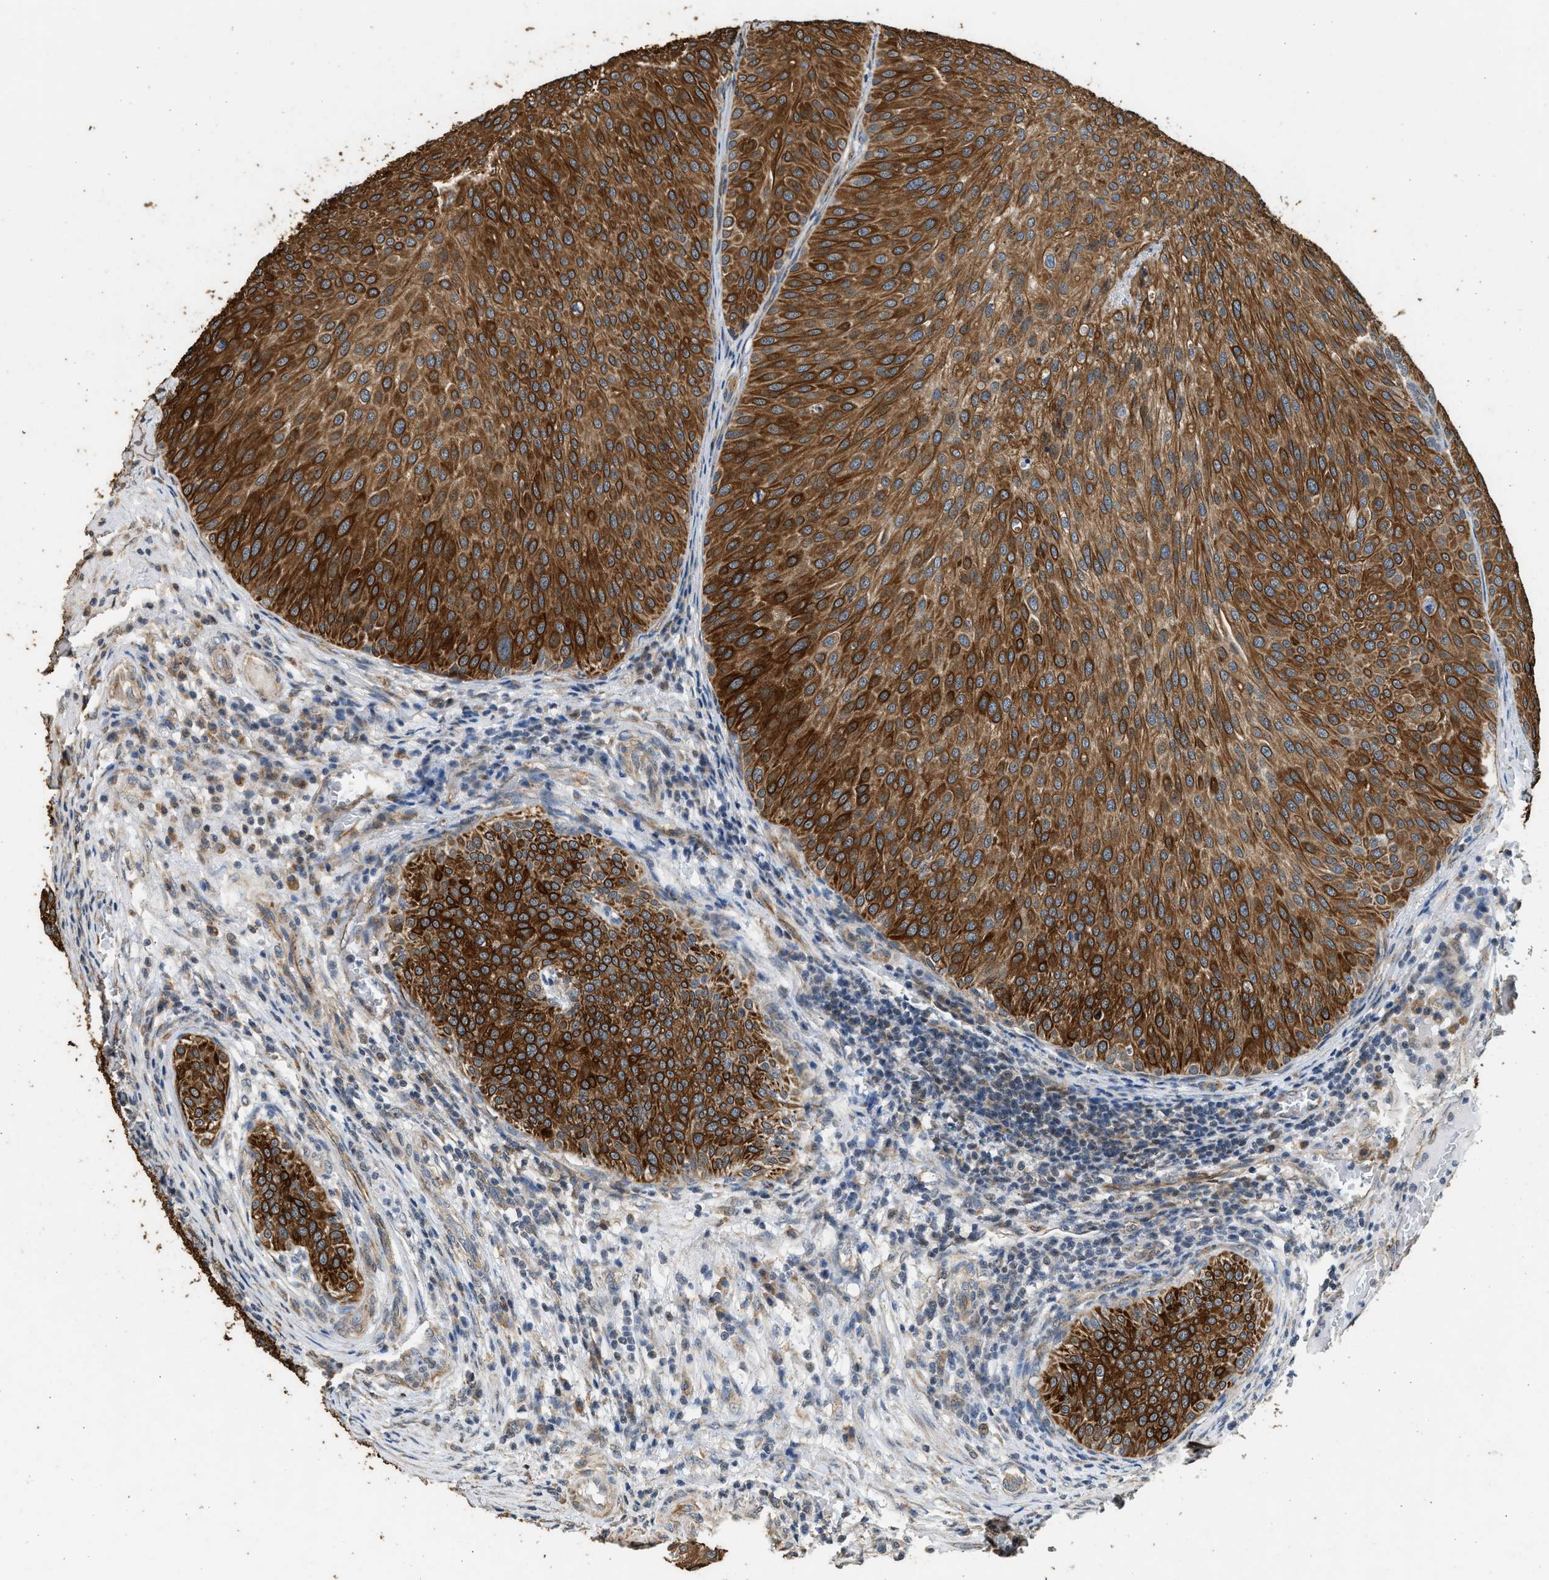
{"staining": {"intensity": "strong", "quantity": ">75%", "location": "cytoplasmic/membranous"}, "tissue": "urothelial cancer", "cell_type": "Tumor cells", "image_type": "cancer", "snomed": [{"axis": "morphology", "description": "Urothelial carcinoma, Low grade"}, {"axis": "topography", "description": "Smooth muscle"}, {"axis": "topography", "description": "Urinary bladder"}], "caption": "High-power microscopy captured an immunohistochemistry image of urothelial cancer, revealing strong cytoplasmic/membranous positivity in approximately >75% of tumor cells.", "gene": "PCLO", "patient": {"sex": "male", "age": 60}}